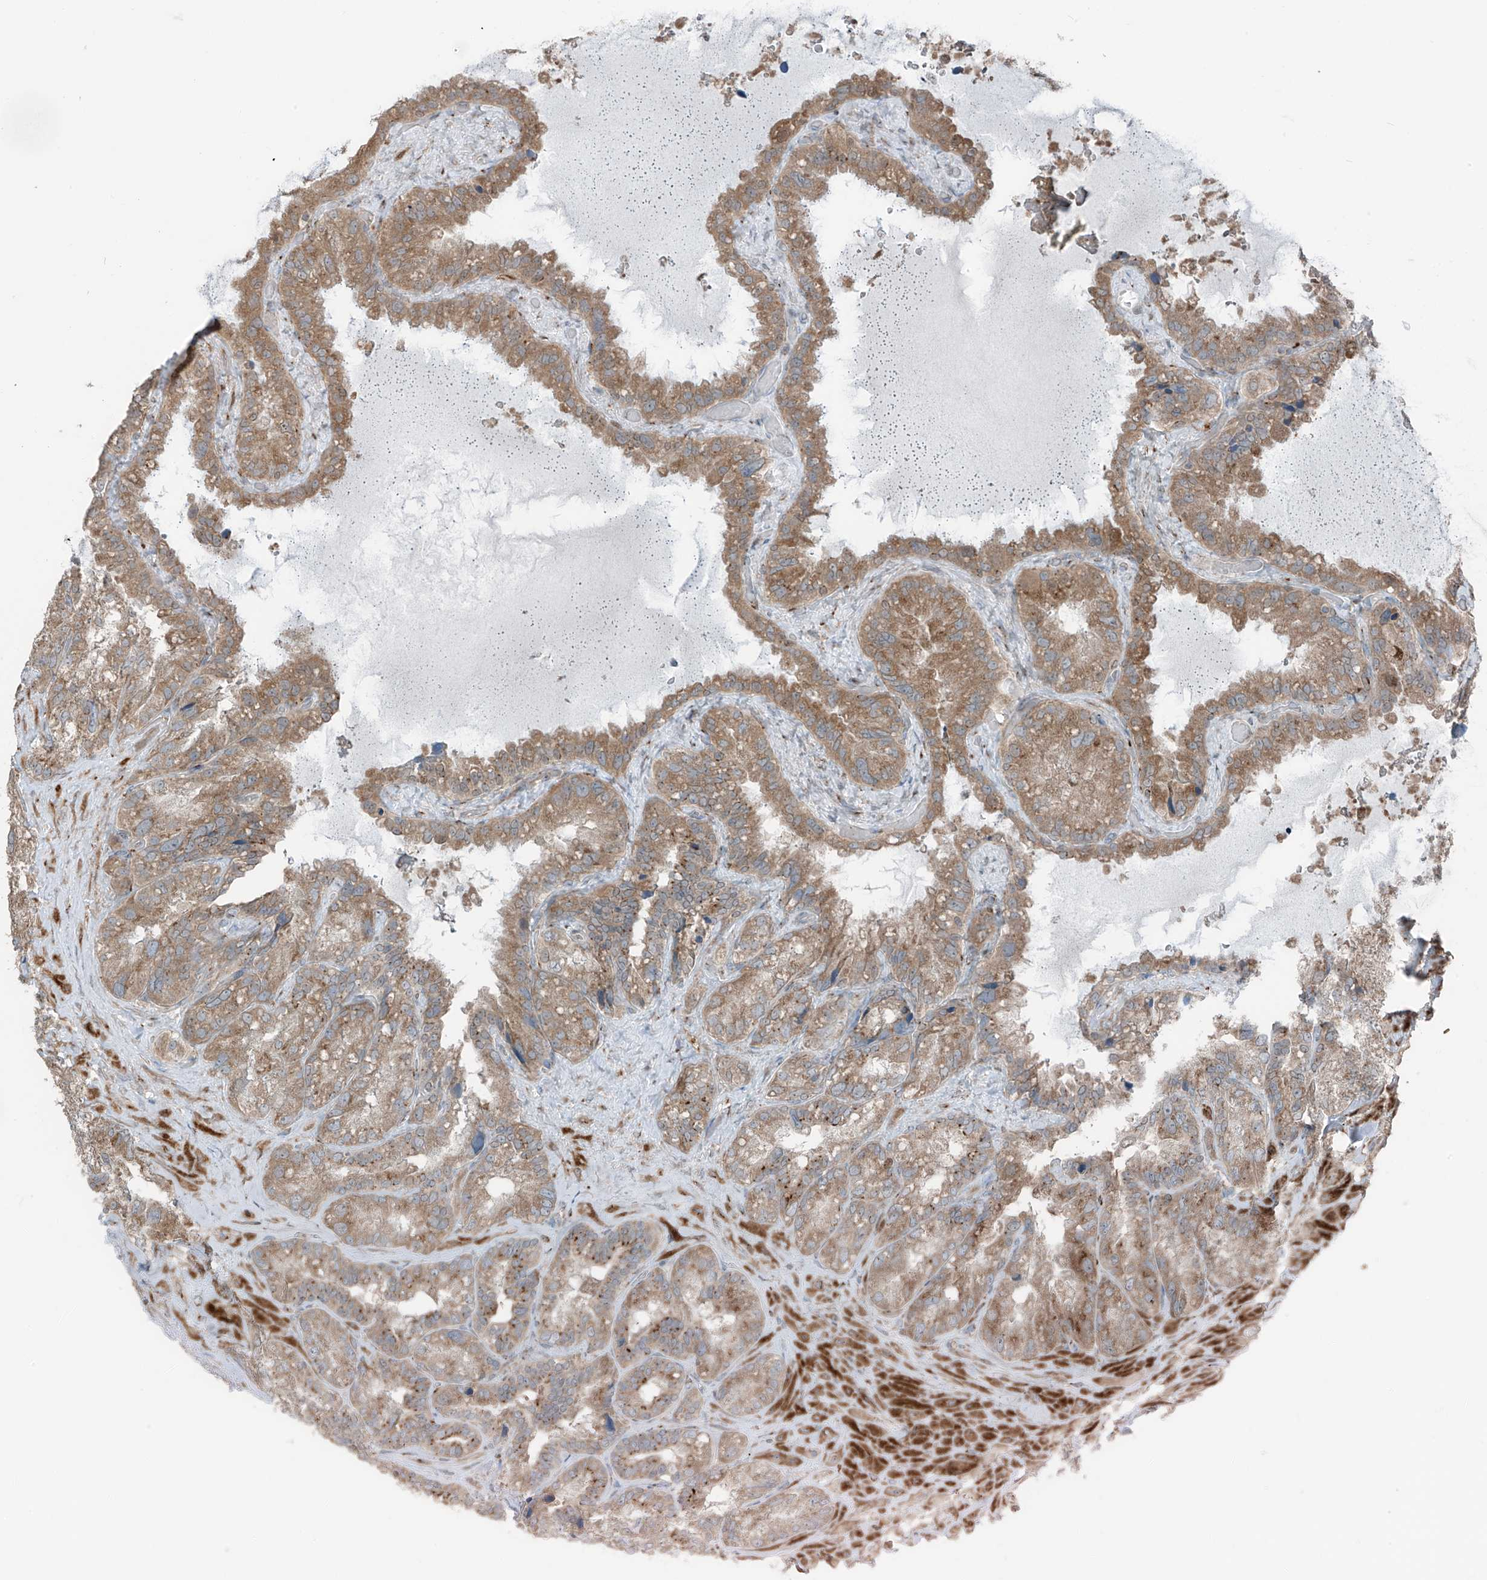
{"staining": {"intensity": "moderate", "quantity": ">75%", "location": "cytoplasmic/membranous"}, "tissue": "seminal vesicle", "cell_type": "Glandular cells", "image_type": "normal", "snomed": [{"axis": "morphology", "description": "Normal tissue, NOS"}, {"axis": "topography", "description": "Prostate"}, {"axis": "topography", "description": "Seminal veicle"}], "caption": "The immunohistochemical stain shows moderate cytoplasmic/membranous positivity in glandular cells of benign seminal vesicle. (Stains: DAB in brown, nuclei in blue, Microscopy: brightfield microscopy at high magnification).", "gene": "ERLEC1", "patient": {"sex": "male", "age": 68}}